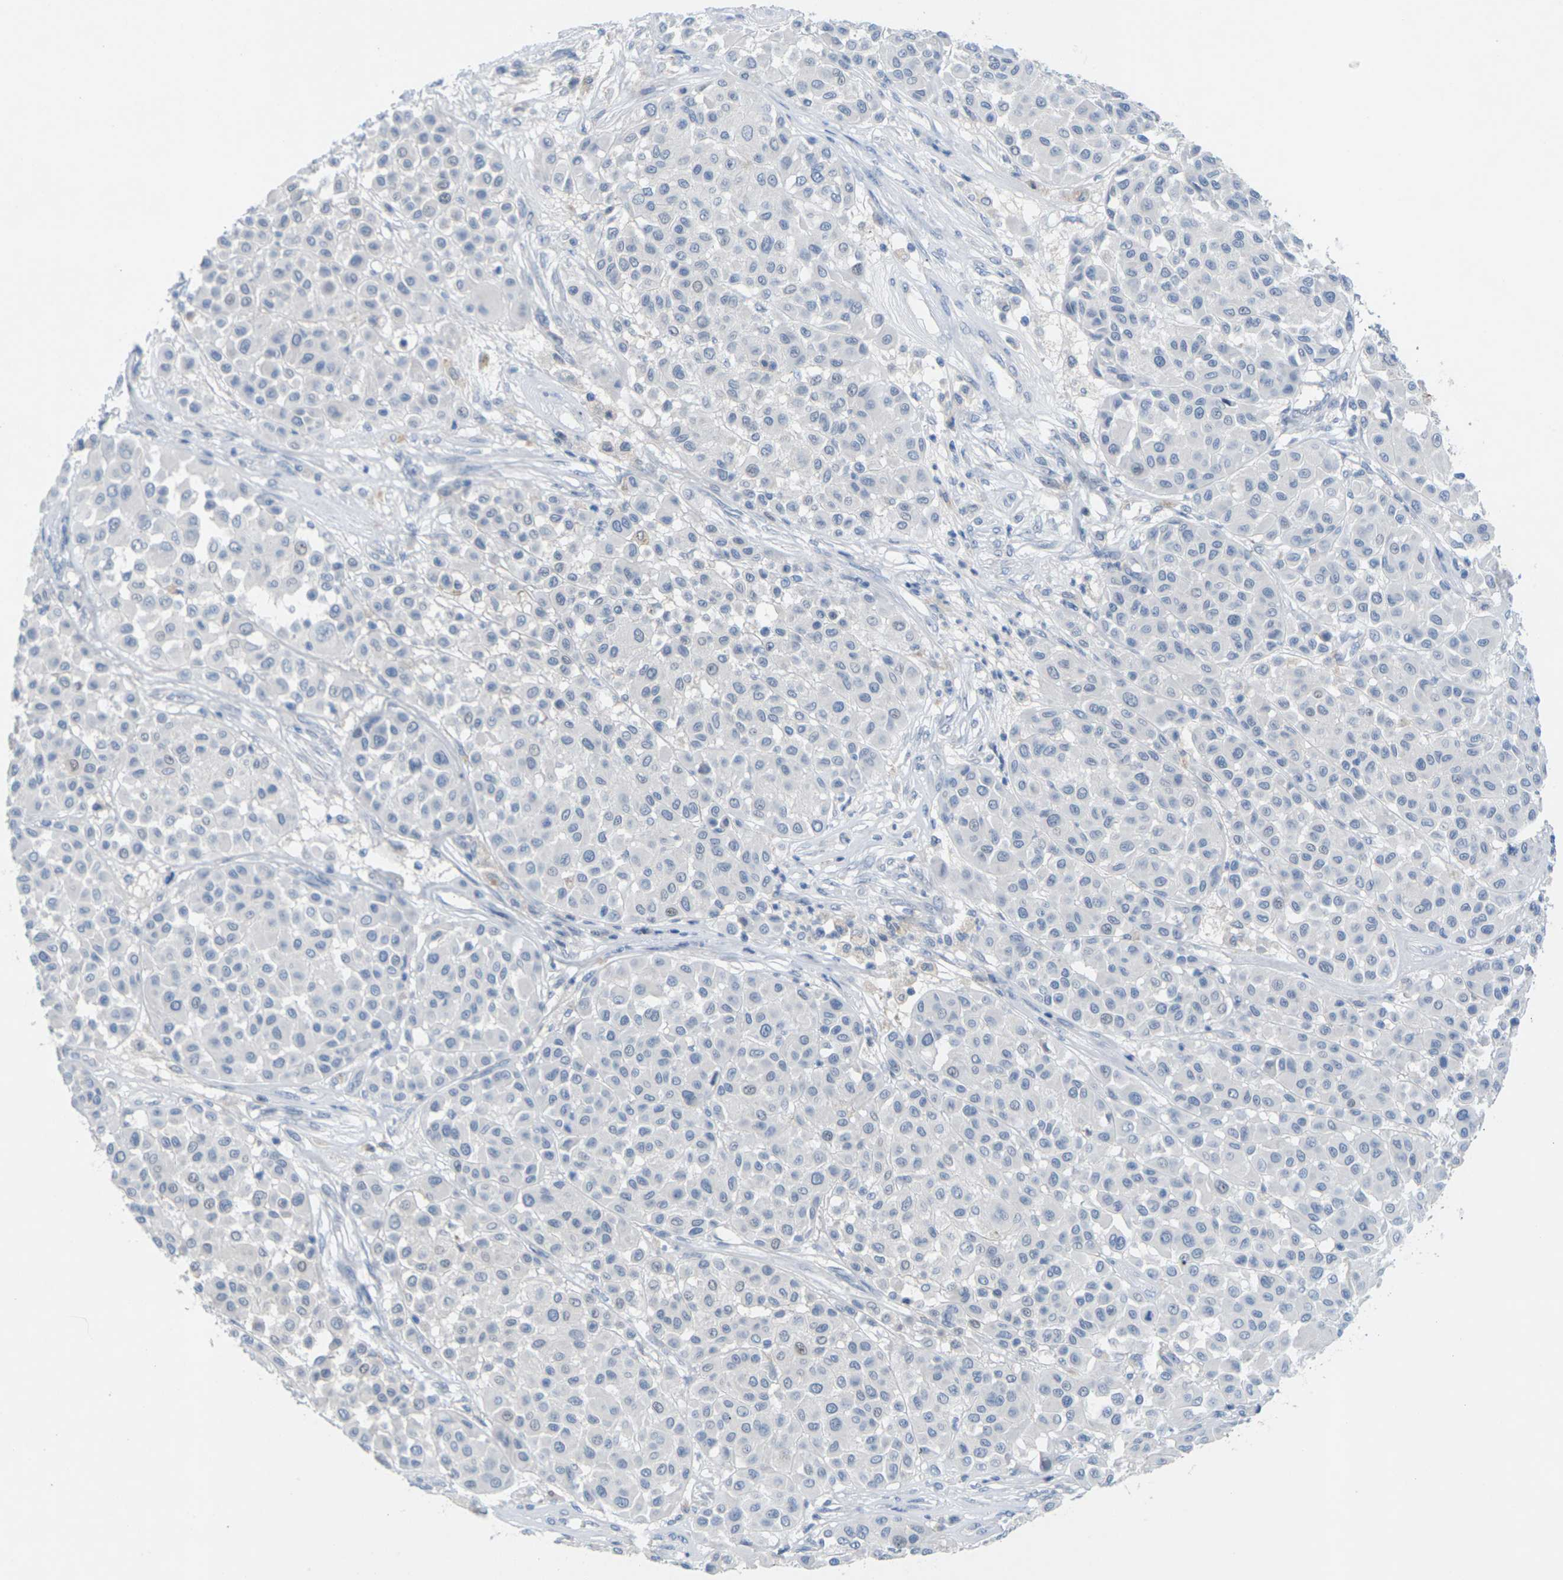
{"staining": {"intensity": "negative", "quantity": "none", "location": "none"}, "tissue": "melanoma", "cell_type": "Tumor cells", "image_type": "cancer", "snomed": [{"axis": "morphology", "description": "Malignant melanoma, Metastatic site"}, {"axis": "topography", "description": "Soft tissue"}], "caption": "Tumor cells are negative for protein expression in human melanoma.", "gene": "CLDN3", "patient": {"sex": "male", "age": 41}}